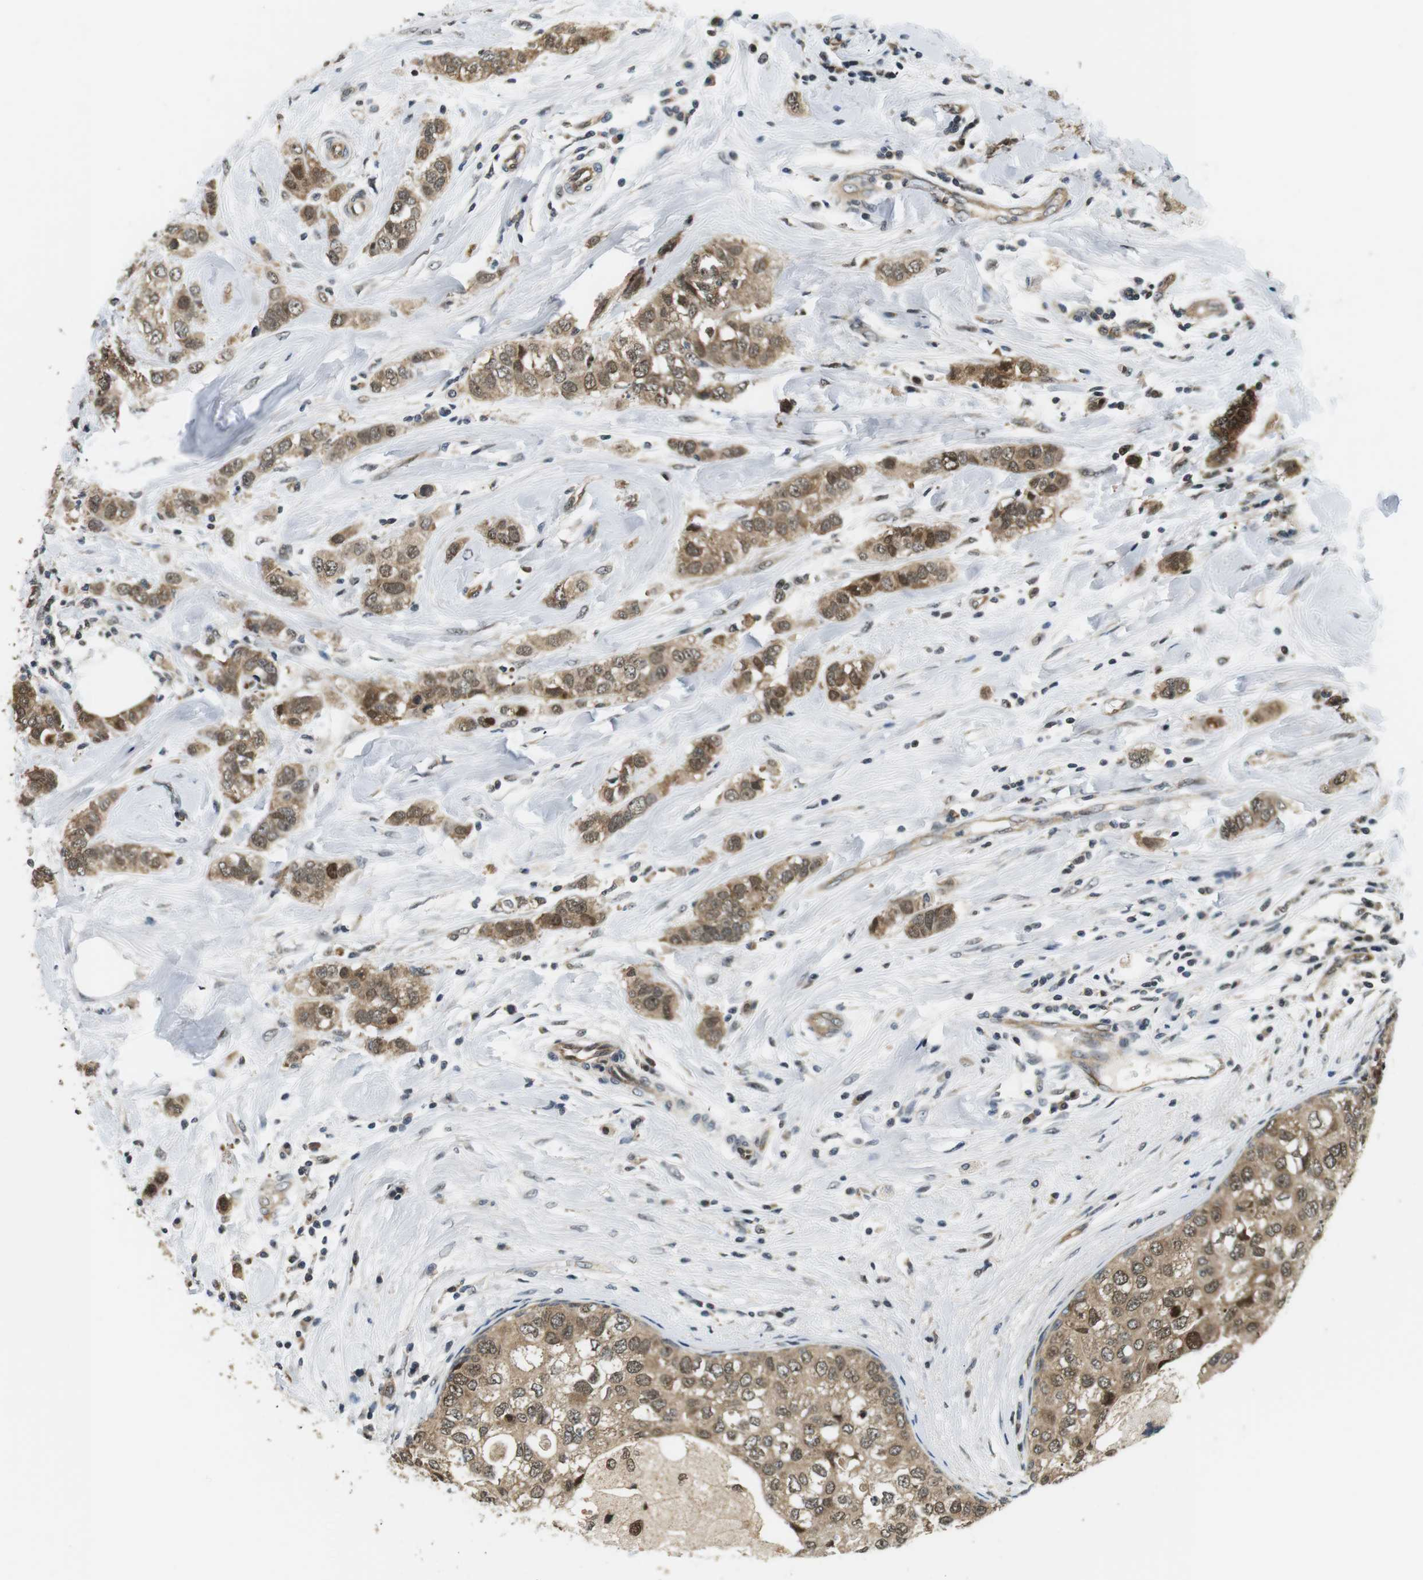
{"staining": {"intensity": "moderate", "quantity": ">75%", "location": "cytoplasmic/membranous,nuclear"}, "tissue": "breast cancer", "cell_type": "Tumor cells", "image_type": "cancer", "snomed": [{"axis": "morphology", "description": "Duct carcinoma"}, {"axis": "topography", "description": "Breast"}], "caption": "Breast invasive ductal carcinoma tissue shows moderate cytoplasmic/membranous and nuclear expression in approximately >75% of tumor cells", "gene": "CSNK2B", "patient": {"sex": "female", "age": 50}}